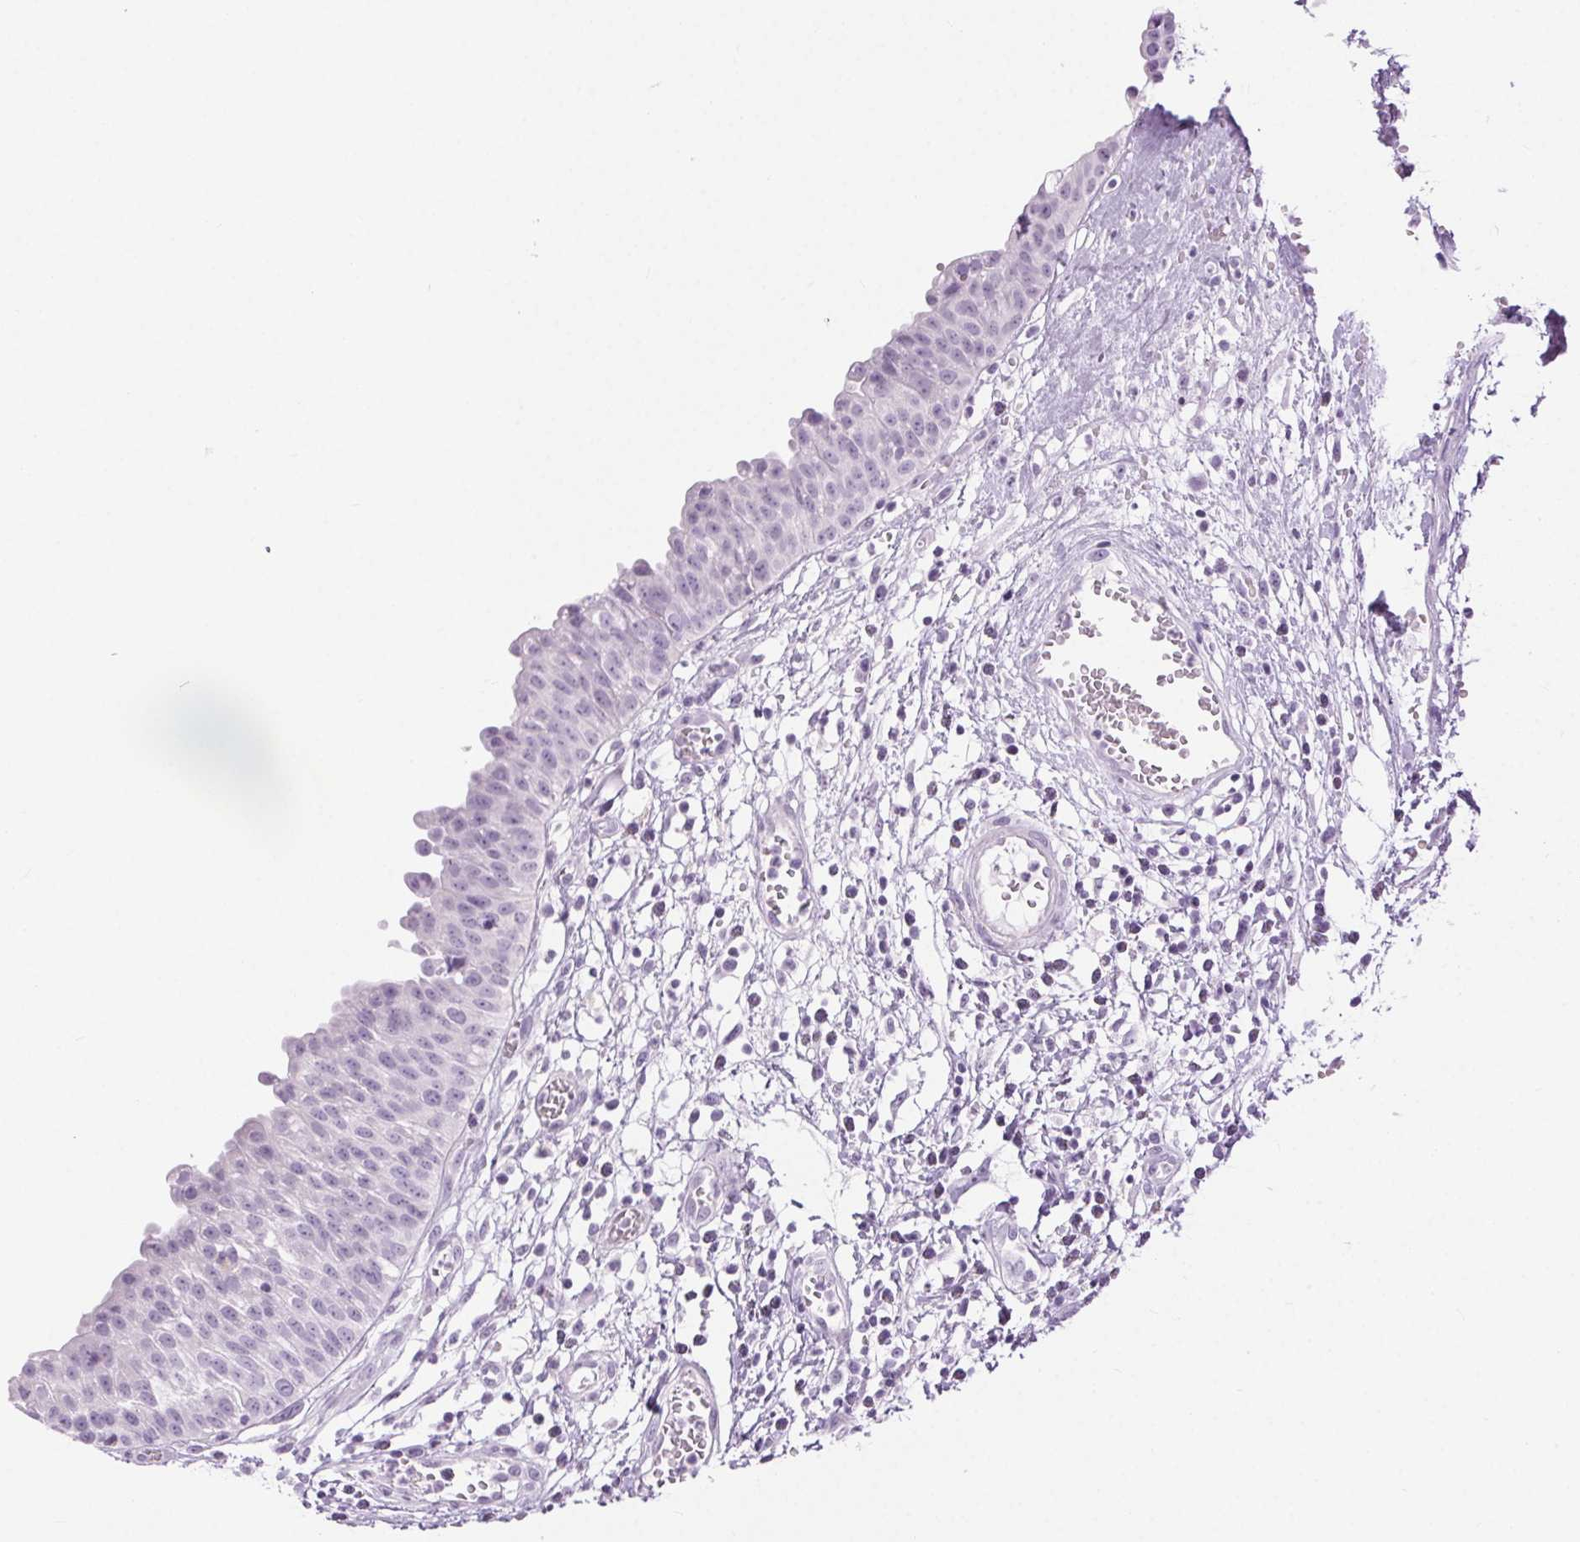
{"staining": {"intensity": "negative", "quantity": "none", "location": "none"}, "tissue": "urinary bladder", "cell_type": "Urothelial cells", "image_type": "normal", "snomed": [{"axis": "morphology", "description": "Normal tissue, NOS"}, {"axis": "topography", "description": "Urinary bladder"}], "caption": "An image of human urinary bladder is negative for staining in urothelial cells. (DAB (3,3'-diaminobenzidine) immunohistochemistry, high magnification).", "gene": "BEND2", "patient": {"sex": "male", "age": 64}}